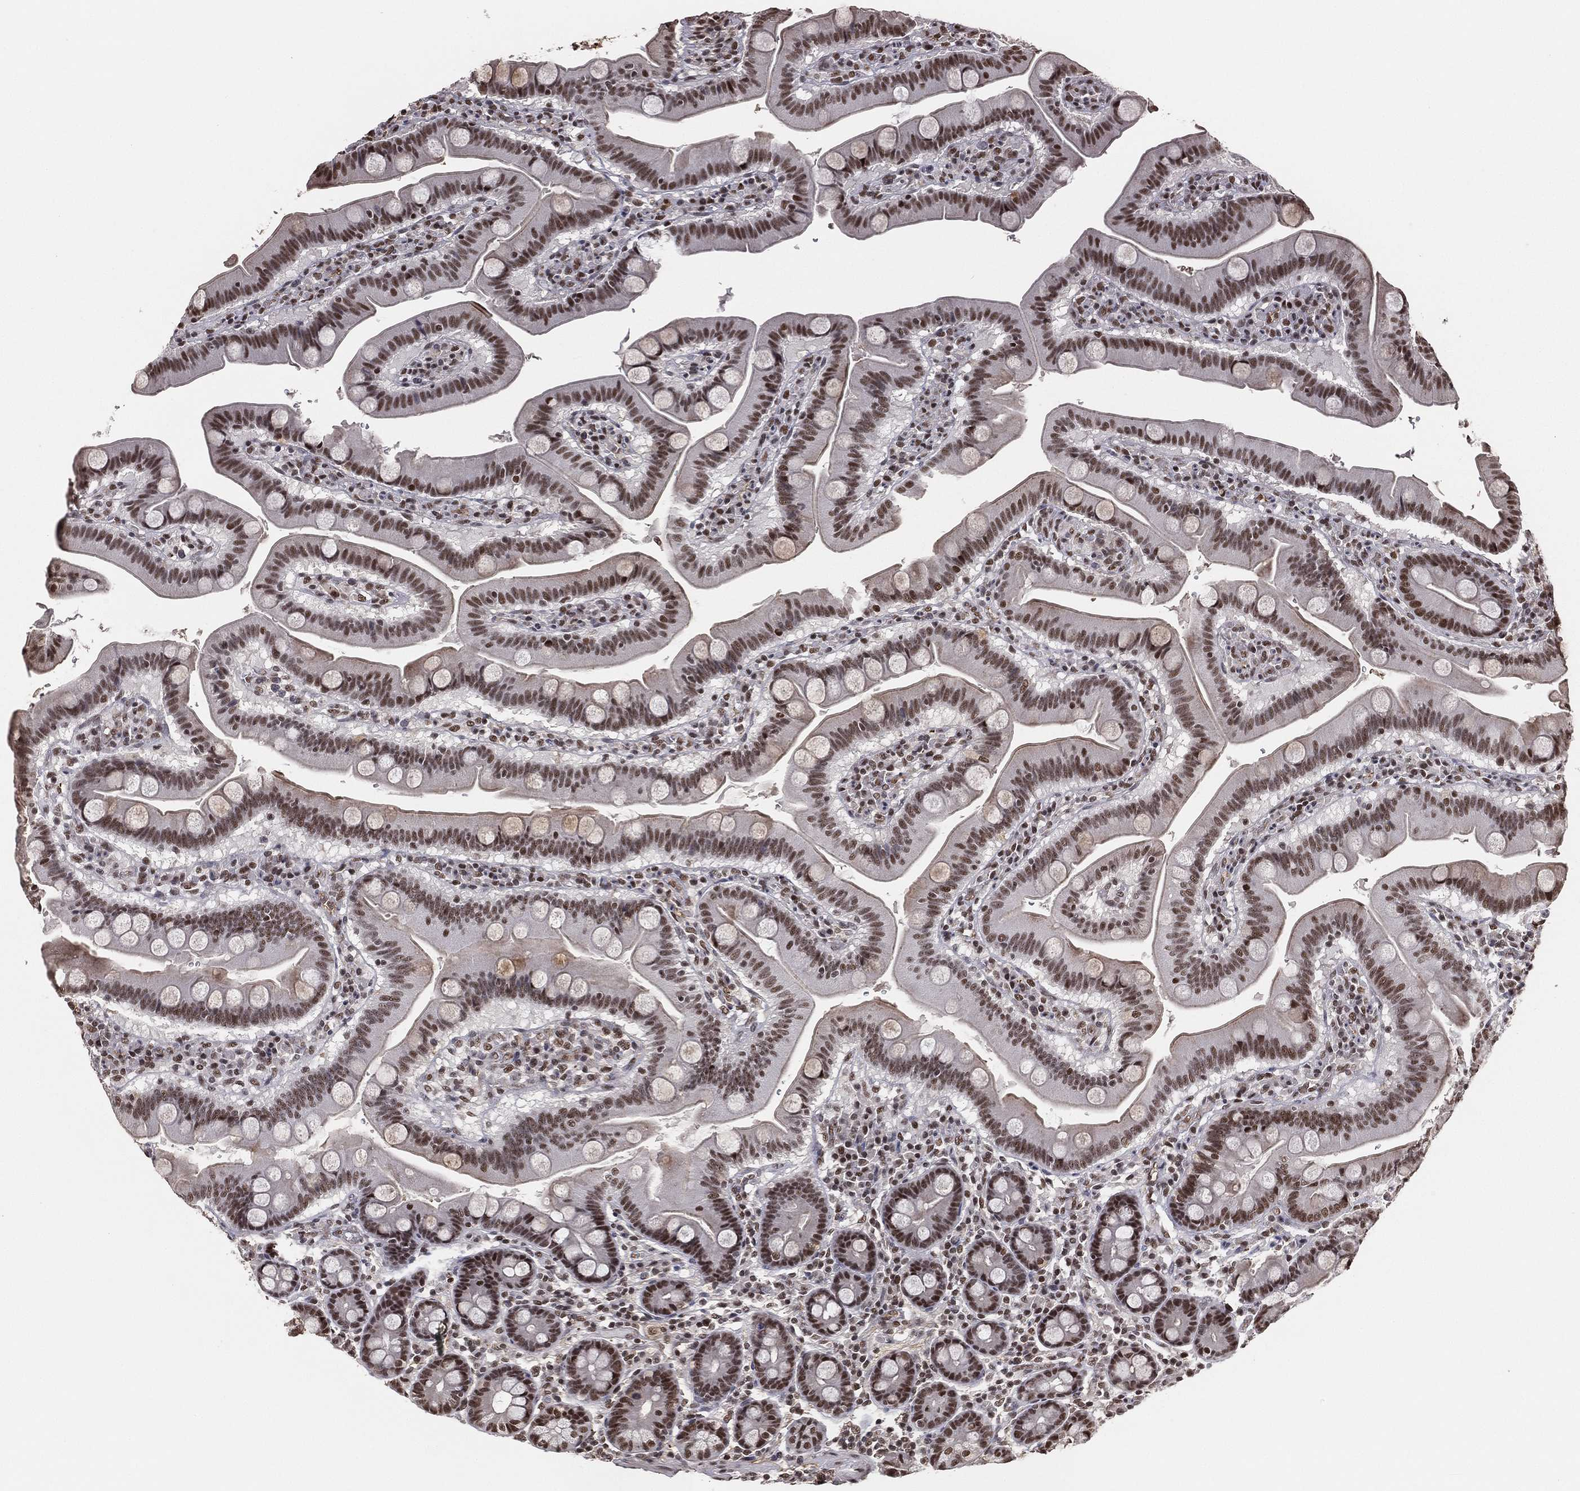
{"staining": {"intensity": "strong", "quantity": "<25%", "location": "nuclear"}, "tissue": "duodenum", "cell_type": "Glandular cells", "image_type": "normal", "snomed": [{"axis": "morphology", "description": "Normal tissue, NOS"}, {"axis": "topography", "description": "Duodenum"}], "caption": "Immunohistochemical staining of unremarkable duodenum displays medium levels of strong nuclear expression in about <25% of glandular cells. The staining is performed using DAB brown chromogen to label protein expression. The nuclei are counter-stained blue using hematoxylin.", "gene": "GPALPP1", "patient": {"sex": "male", "age": 59}}